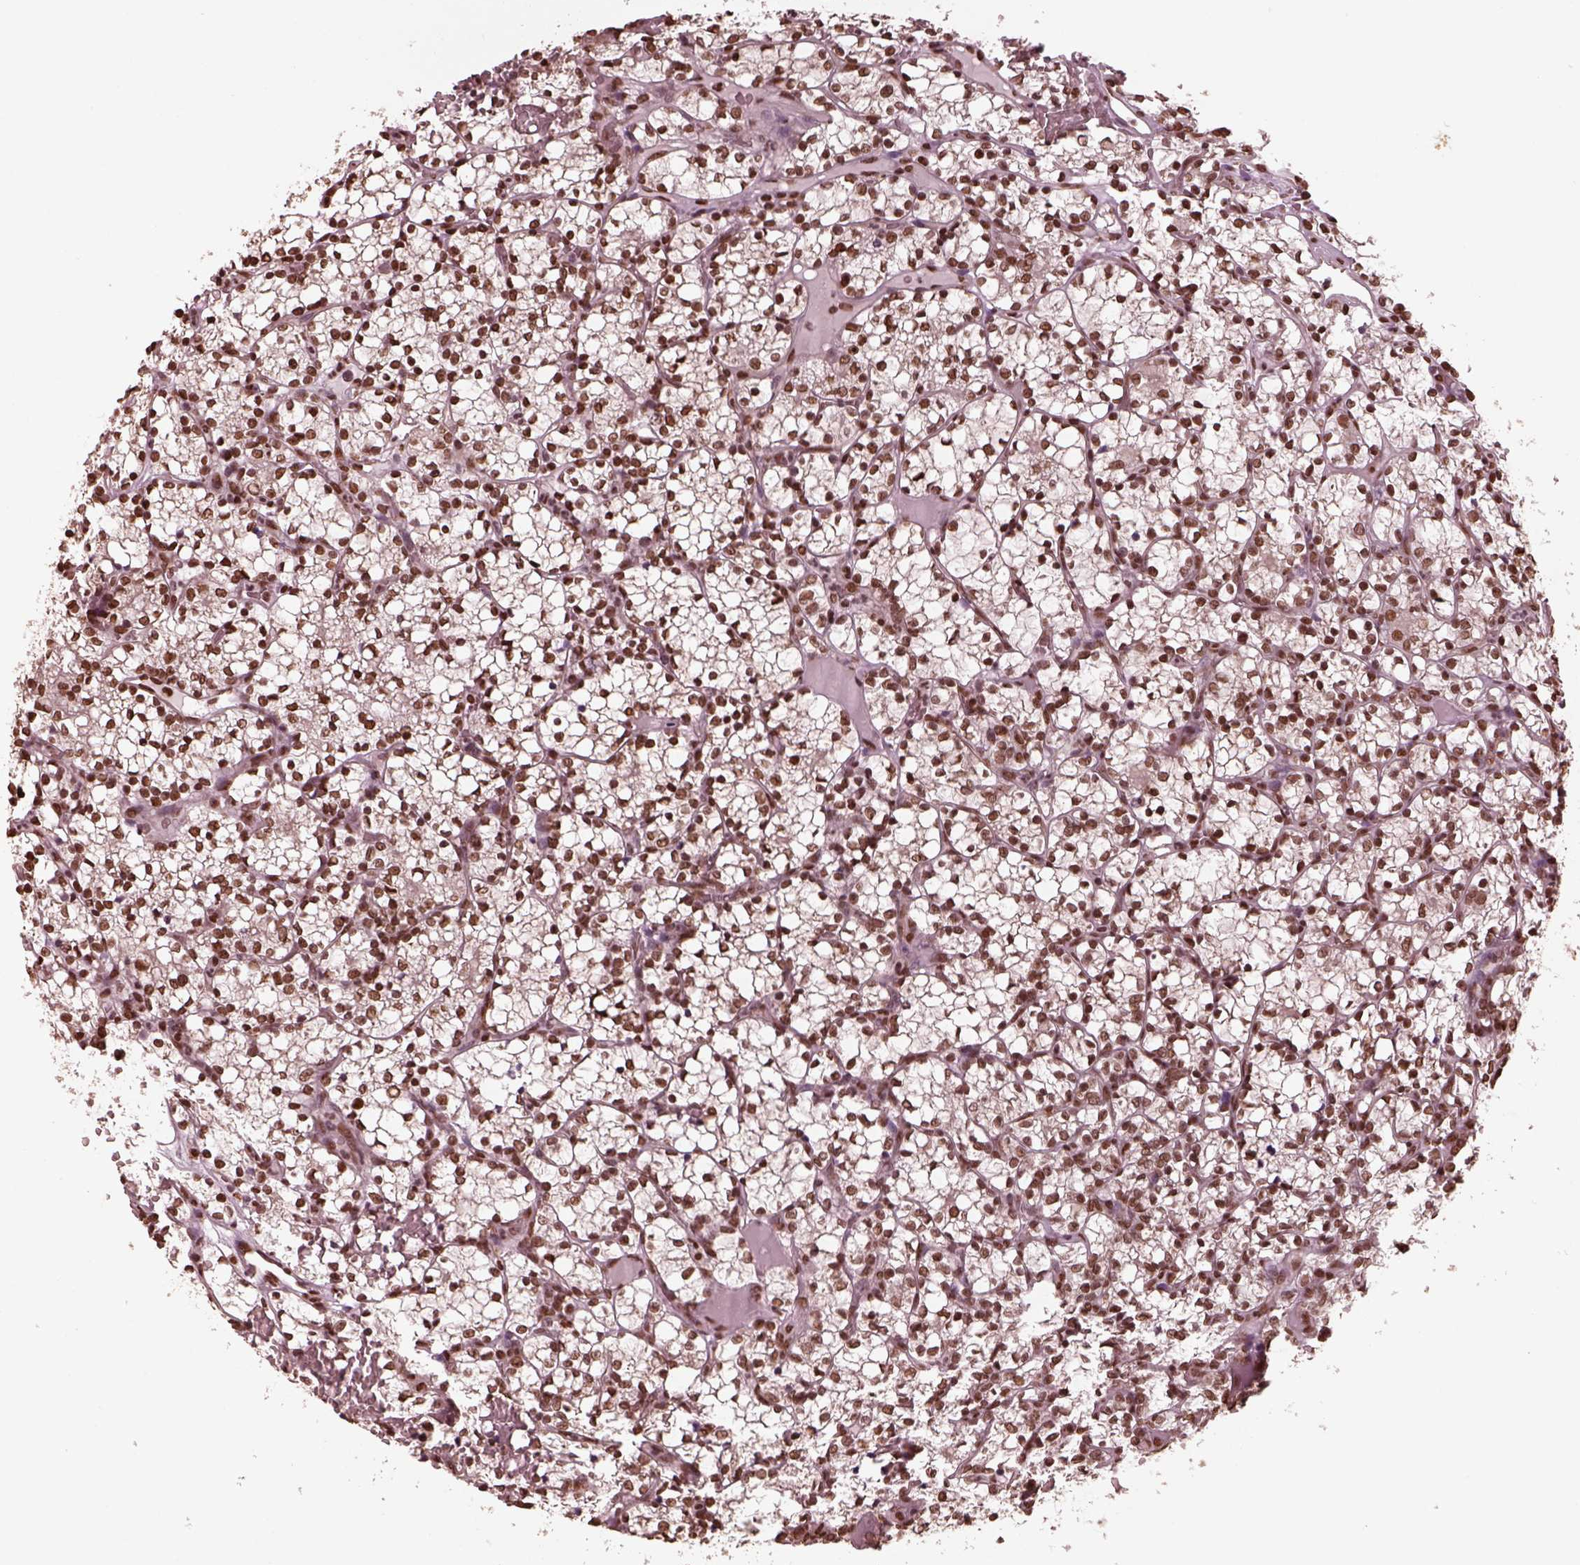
{"staining": {"intensity": "moderate", "quantity": ">75%", "location": "nuclear"}, "tissue": "renal cancer", "cell_type": "Tumor cells", "image_type": "cancer", "snomed": [{"axis": "morphology", "description": "Adenocarcinoma, NOS"}, {"axis": "topography", "description": "Kidney"}], "caption": "This image exhibits immunohistochemistry staining of human renal adenocarcinoma, with medium moderate nuclear staining in approximately >75% of tumor cells.", "gene": "NSD1", "patient": {"sex": "female", "age": 69}}